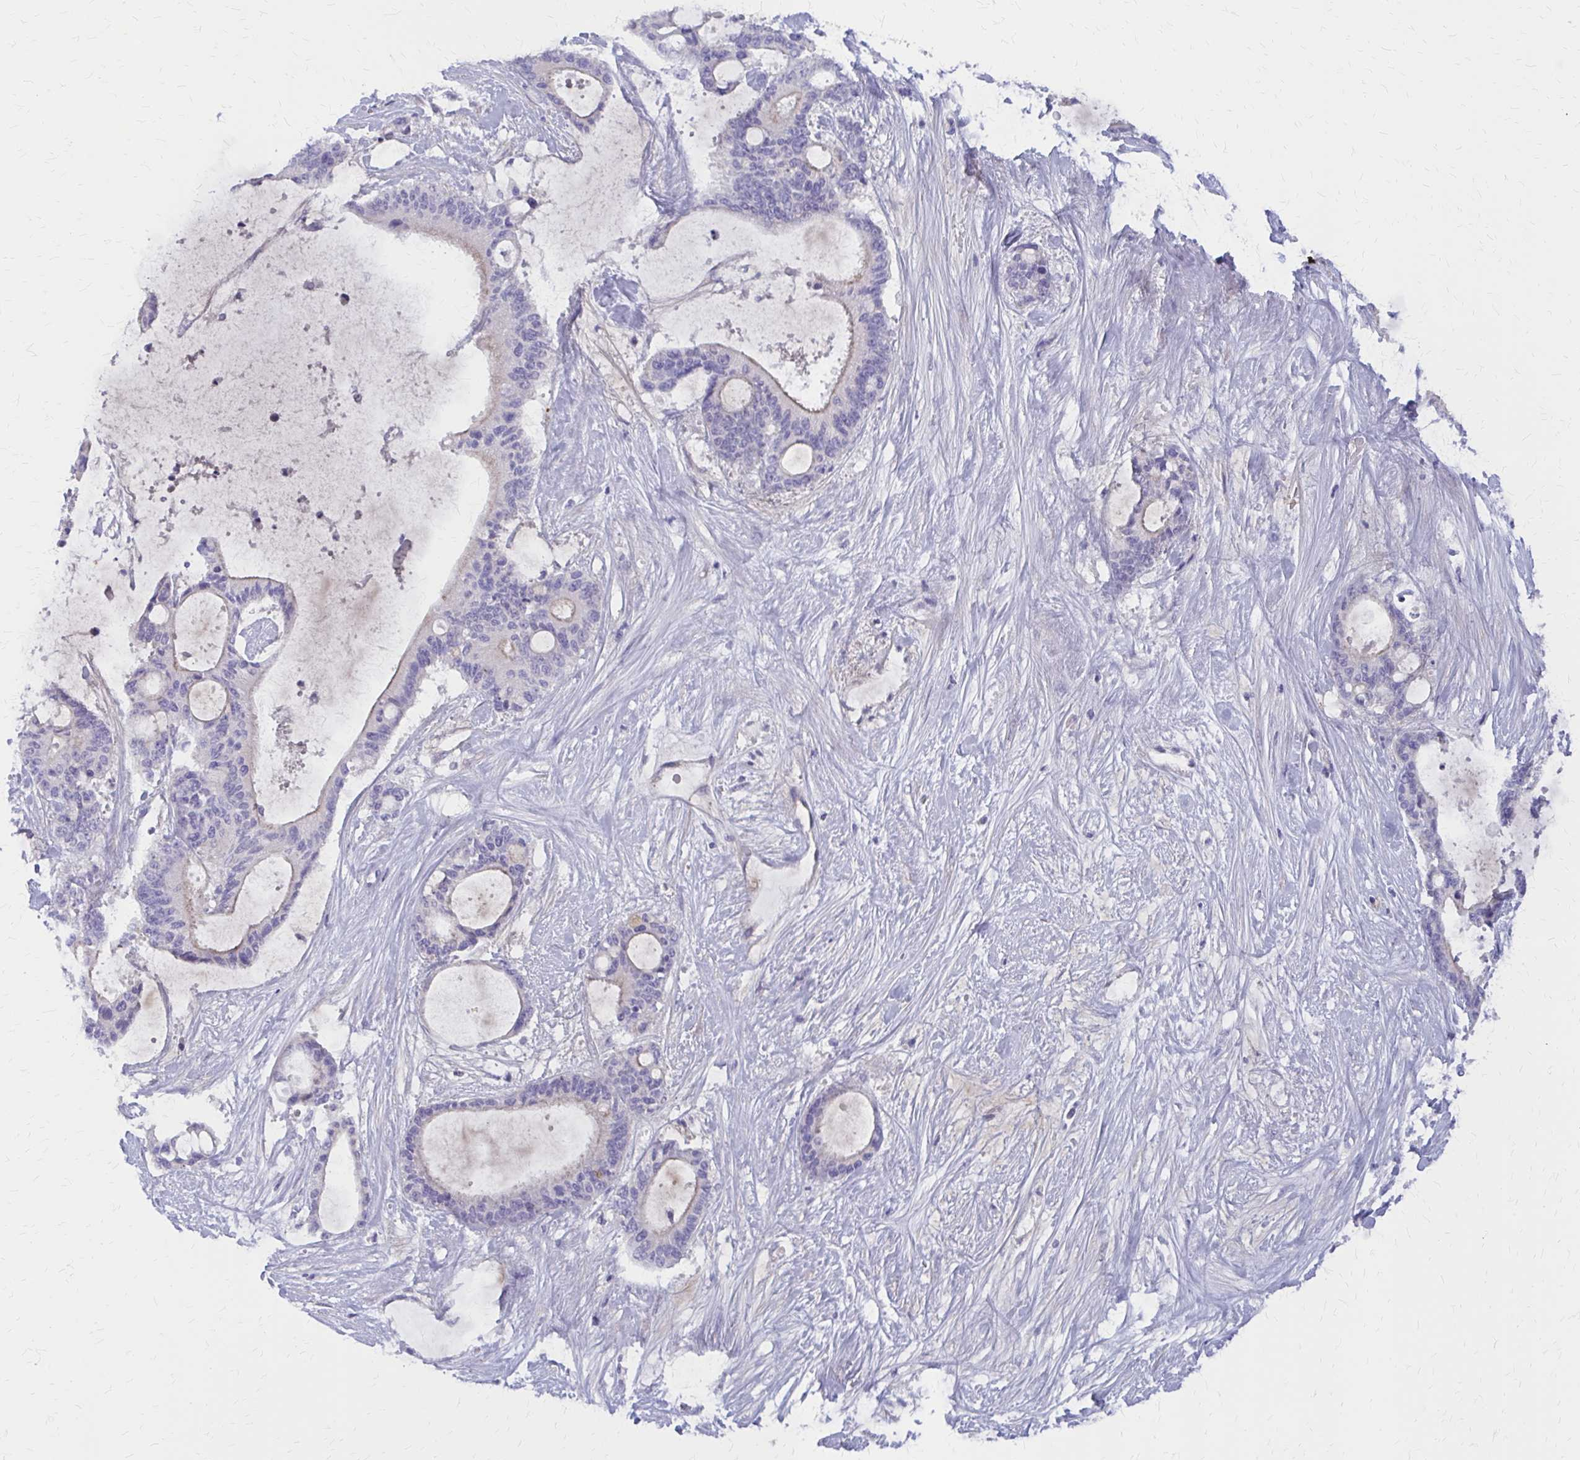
{"staining": {"intensity": "negative", "quantity": "none", "location": "none"}, "tissue": "liver cancer", "cell_type": "Tumor cells", "image_type": "cancer", "snomed": [{"axis": "morphology", "description": "Normal tissue, NOS"}, {"axis": "morphology", "description": "Cholangiocarcinoma"}, {"axis": "topography", "description": "Liver"}, {"axis": "topography", "description": "Peripheral nerve tissue"}], "caption": "Micrograph shows no protein positivity in tumor cells of liver cancer (cholangiocarcinoma) tissue. (DAB (3,3'-diaminobenzidine) IHC, high magnification).", "gene": "GLYATL2", "patient": {"sex": "female", "age": 73}}